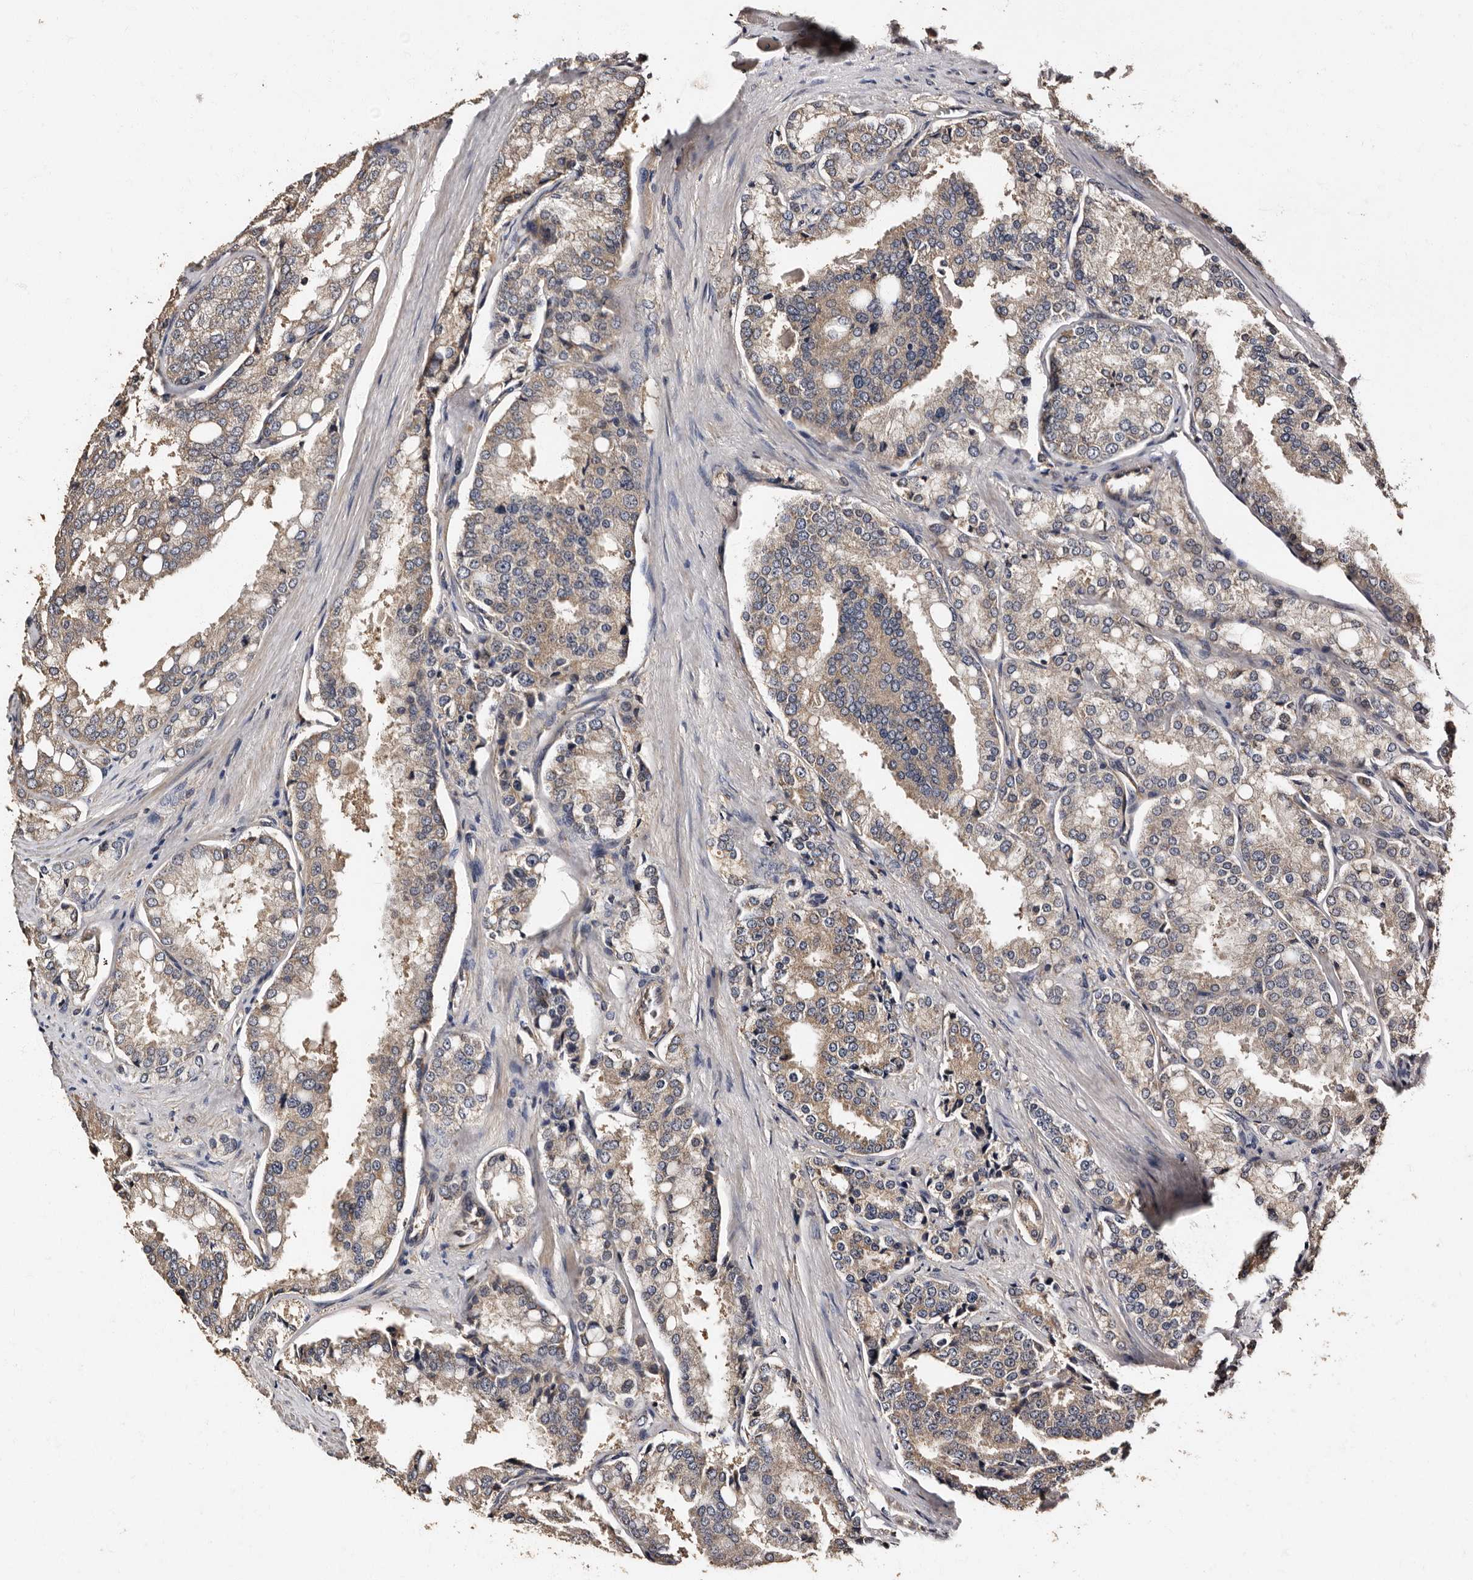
{"staining": {"intensity": "weak", "quantity": "<25%", "location": "cytoplasmic/membranous"}, "tissue": "prostate cancer", "cell_type": "Tumor cells", "image_type": "cancer", "snomed": [{"axis": "morphology", "description": "Adenocarcinoma, High grade"}, {"axis": "topography", "description": "Prostate"}], "caption": "A high-resolution histopathology image shows immunohistochemistry staining of prostate adenocarcinoma (high-grade), which reveals no significant staining in tumor cells.", "gene": "ADCK5", "patient": {"sex": "male", "age": 50}}